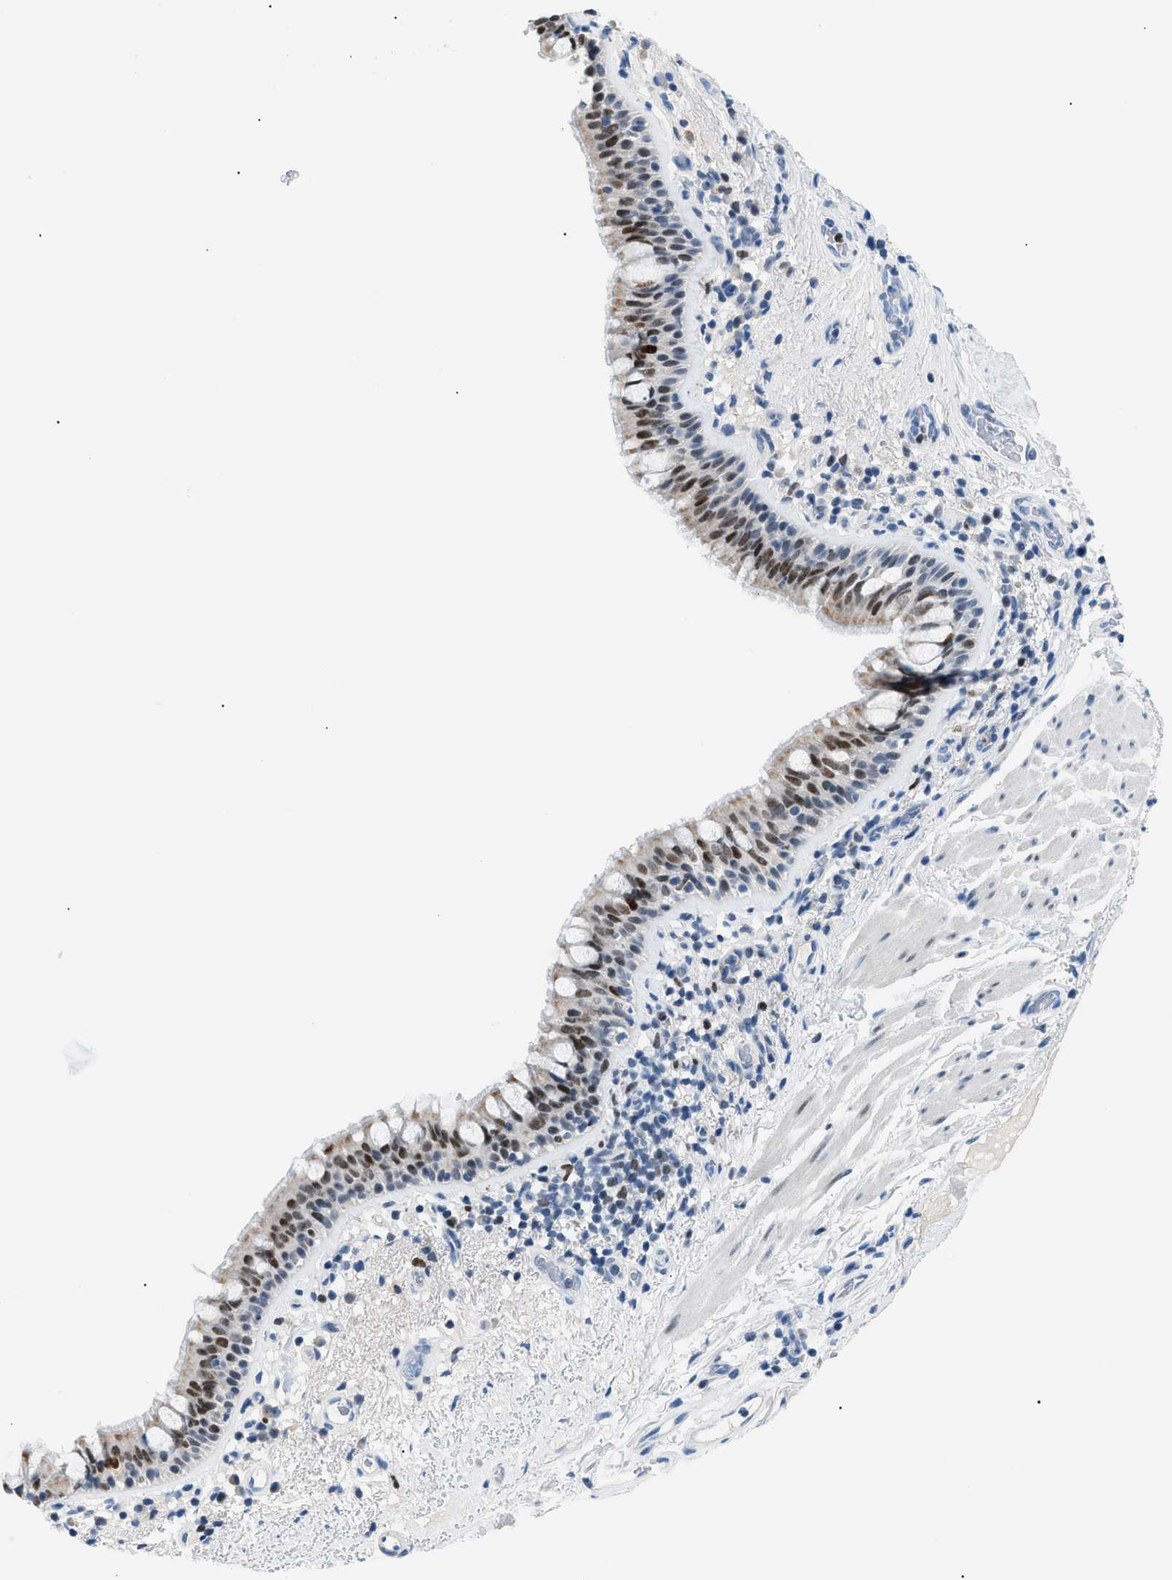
{"staining": {"intensity": "moderate", "quantity": "25%-75%", "location": "nuclear"}, "tissue": "bronchus", "cell_type": "Respiratory epithelial cells", "image_type": "normal", "snomed": [{"axis": "morphology", "description": "Normal tissue, NOS"}, {"axis": "morphology", "description": "Inflammation, NOS"}, {"axis": "topography", "description": "Cartilage tissue"}, {"axis": "topography", "description": "Bronchus"}], "caption": "This histopathology image displays immunohistochemistry (IHC) staining of normal human bronchus, with medium moderate nuclear staining in approximately 25%-75% of respiratory epithelial cells.", "gene": "SMARCC1", "patient": {"sex": "male", "age": 77}}